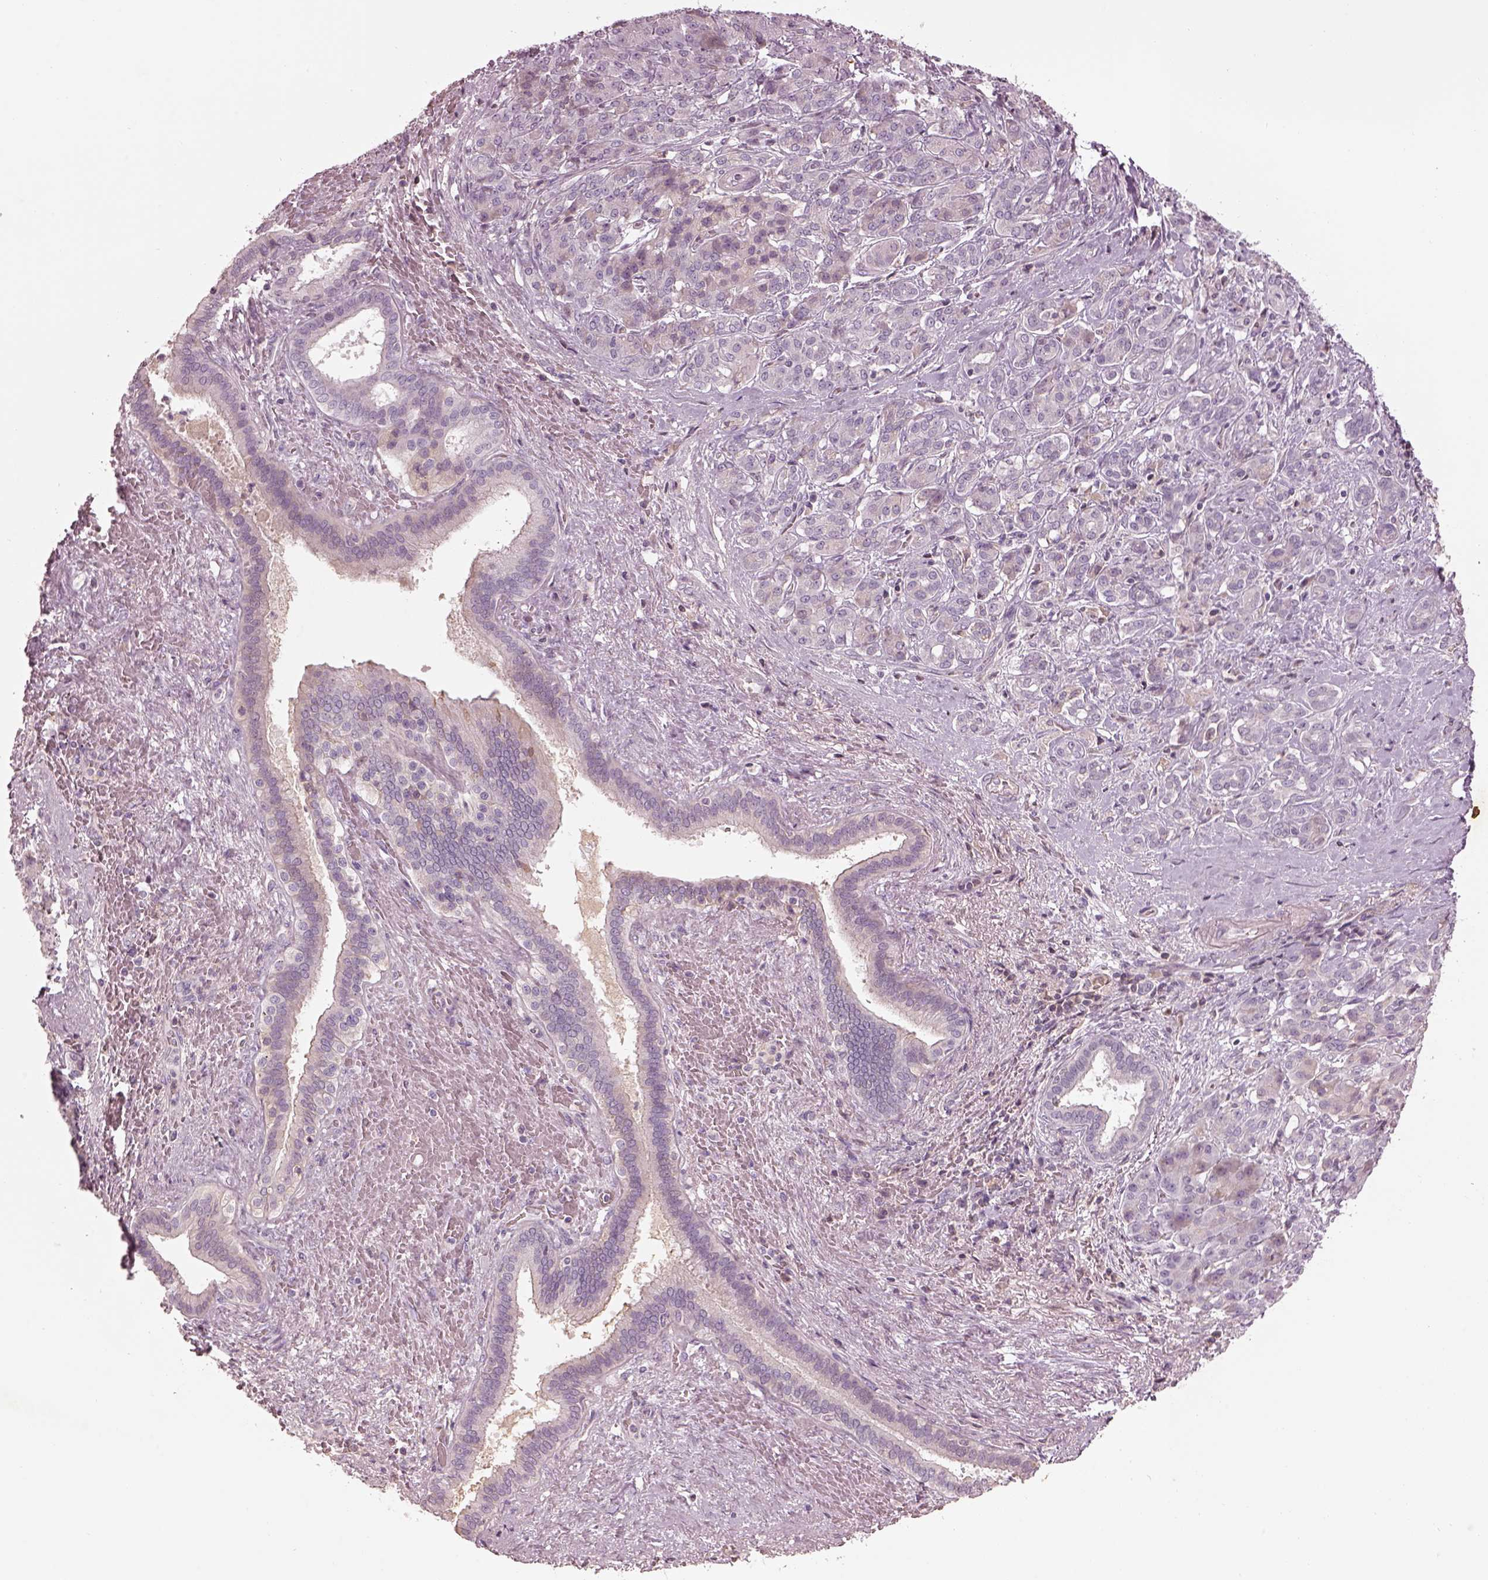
{"staining": {"intensity": "weak", "quantity": "<25%", "location": "cytoplasmic/membranous"}, "tissue": "pancreatic cancer", "cell_type": "Tumor cells", "image_type": "cancer", "snomed": [{"axis": "morphology", "description": "Normal tissue, NOS"}, {"axis": "morphology", "description": "Inflammation, NOS"}, {"axis": "morphology", "description": "Adenocarcinoma, NOS"}, {"axis": "topography", "description": "Pancreas"}], "caption": "High magnification brightfield microscopy of pancreatic cancer (adenocarcinoma) stained with DAB (brown) and counterstained with hematoxylin (blue): tumor cells show no significant positivity. (DAB (3,3'-diaminobenzidine) immunohistochemistry with hematoxylin counter stain).", "gene": "TLX3", "patient": {"sex": "male", "age": 57}}